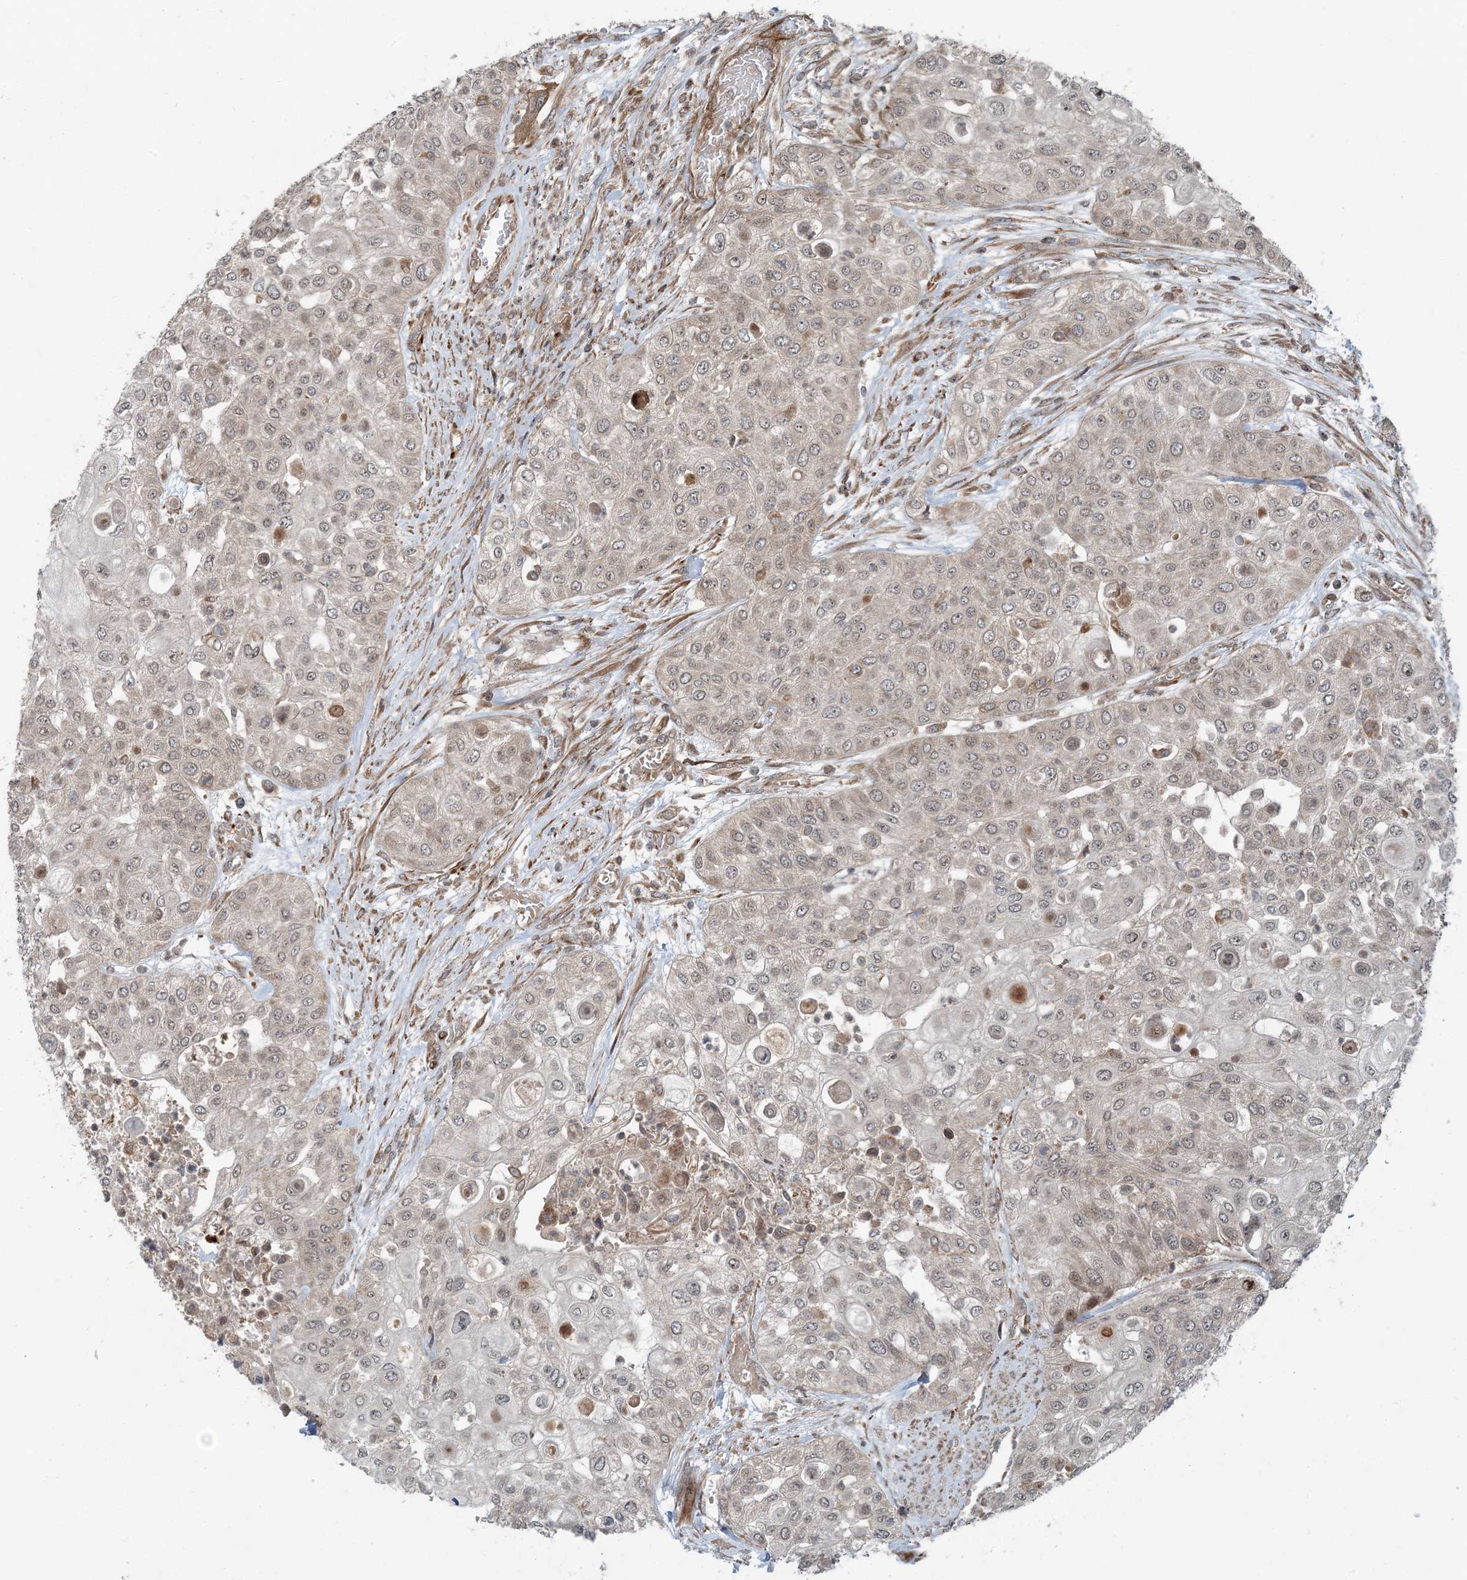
{"staining": {"intensity": "negative", "quantity": "none", "location": "none"}, "tissue": "urothelial cancer", "cell_type": "Tumor cells", "image_type": "cancer", "snomed": [{"axis": "morphology", "description": "Urothelial carcinoma, High grade"}, {"axis": "topography", "description": "Urinary bladder"}], "caption": "Urothelial carcinoma (high-grade) stained for a protein using IHC reveals no expression tumor cells.", "gene": "EDEM2", "patient": {"sex": "female", "age": 79}}